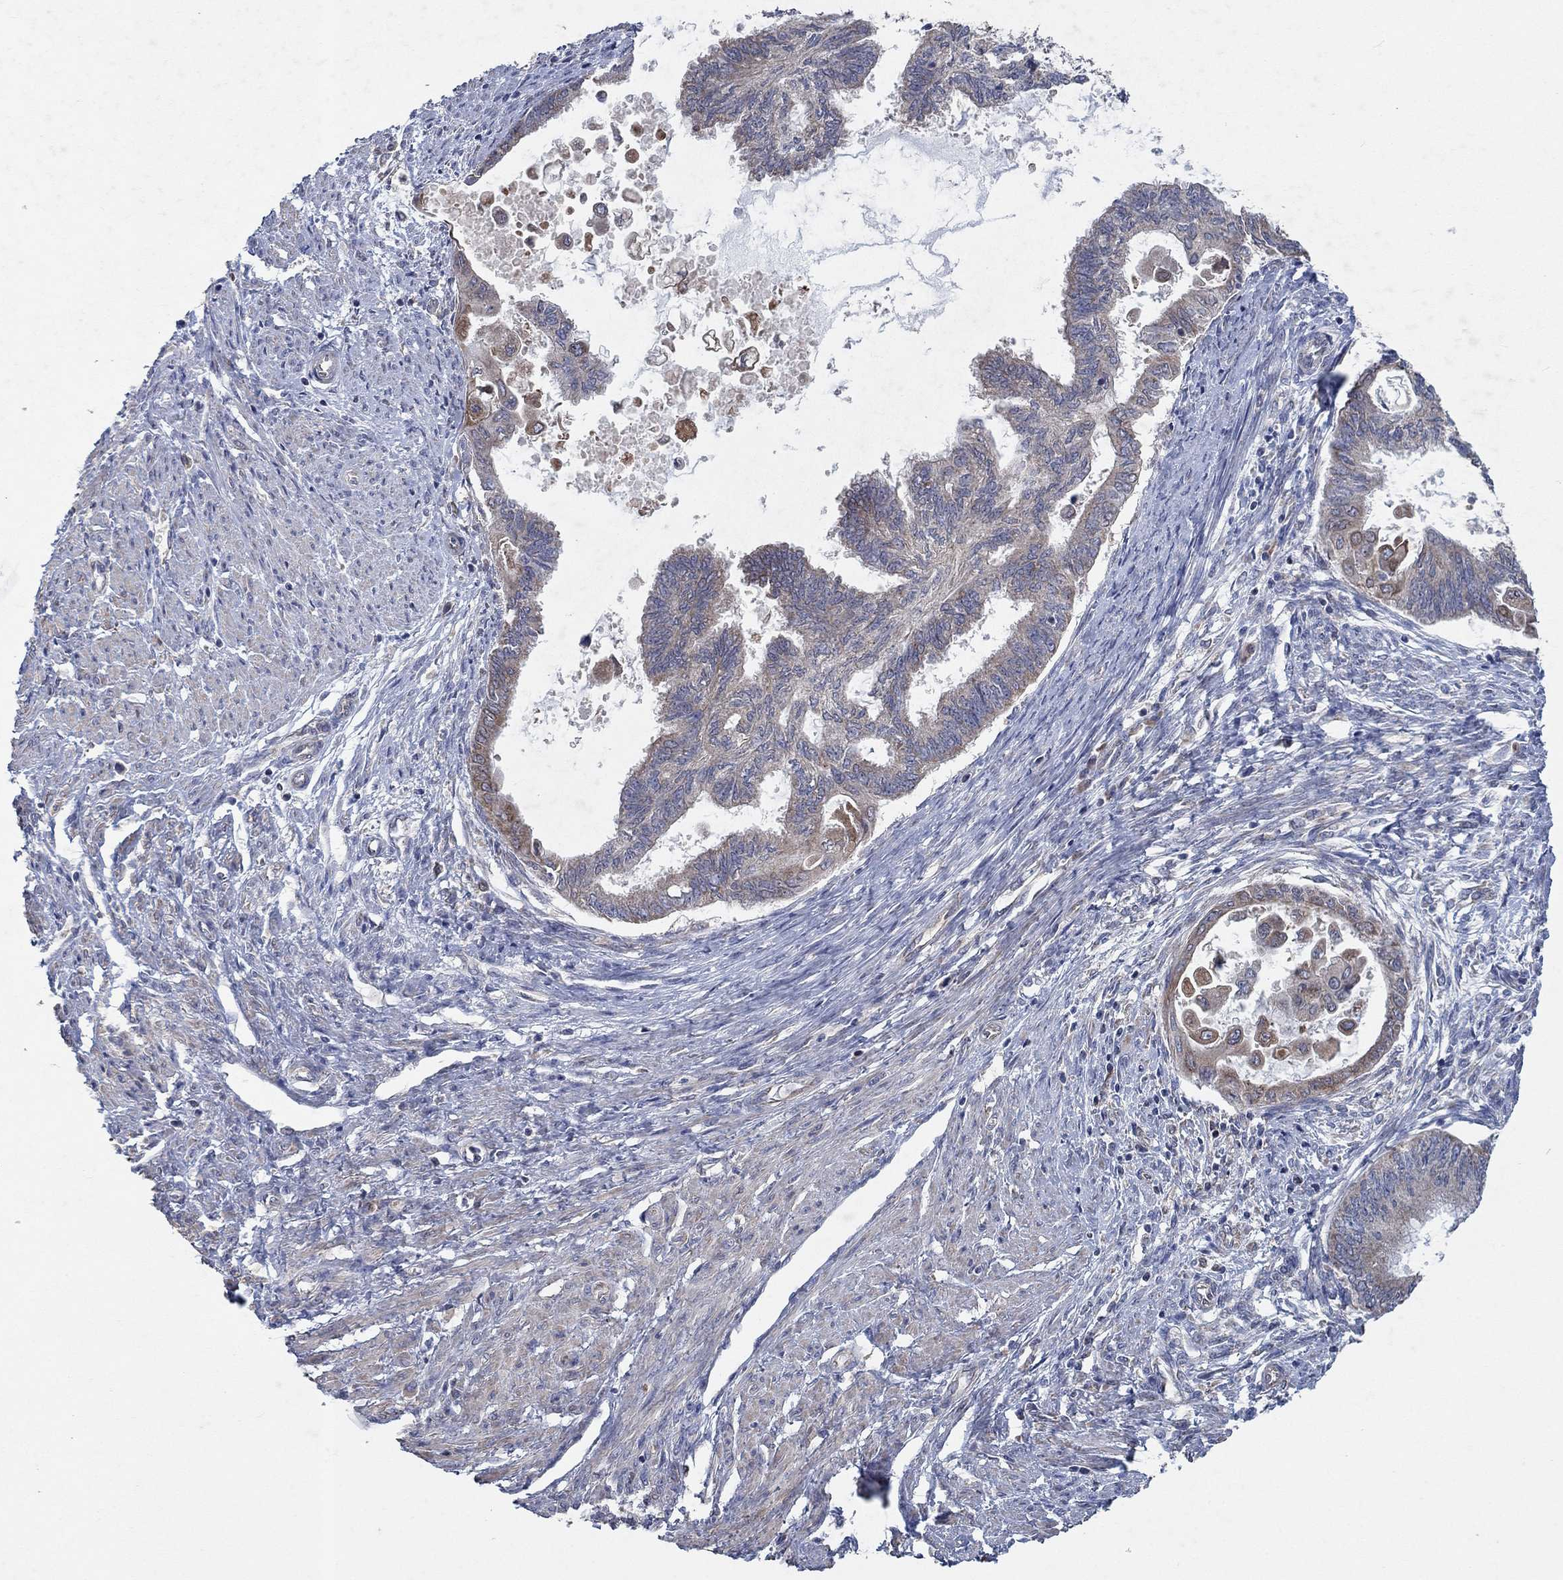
{"staining": {"intensity": "weak", "quantity": "<25%", "location": "cytoplasmic/membranous"}, "tissue": "endometrial cancer", "cell_type": "Tumor cells", "image_type": "cancer", "snomed": [{"axis": "morphology", "description": "Adenocarcinoma, NOS"}, {"axis": "topography", "description": "Endometrium"}], "caption": "Adenocarcinoma (endometrial) was stained to show a protein in brown. There is no significant positivity in tumor cells.", "gene": "NCEH1", "patient": {"sex": "female", "age": 86}}